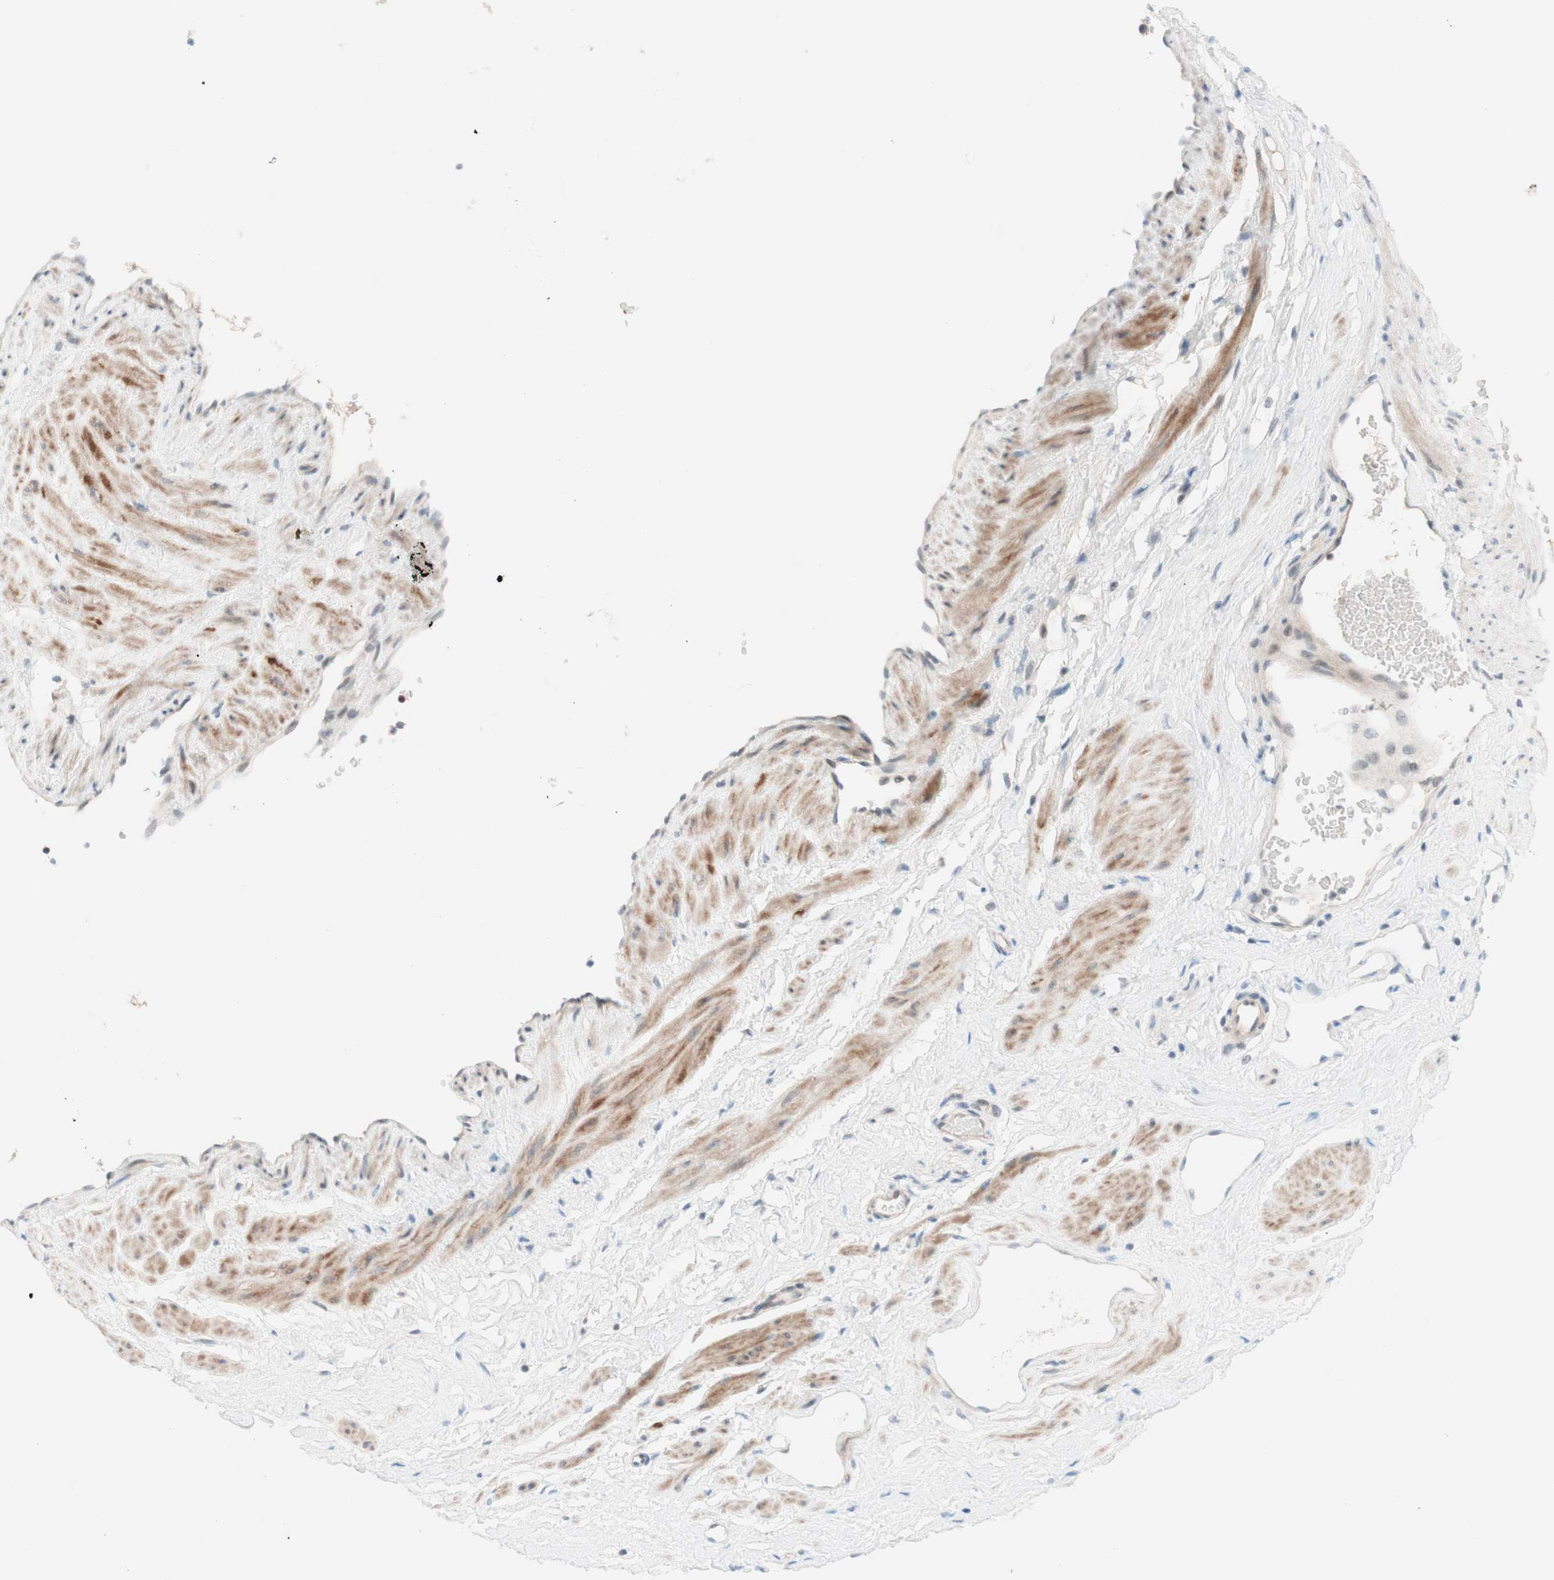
{"staining": {"intensity": "negative", "quantity": "none", "location": "none"}, "tissue": "adipose tissue", "cell_type": "Adipocytes", "image_type": "normal", "snomed": [{"axis": "morphology", "description": "Normal tissue, NOS"}, {"axis": "topography", "description": "Soft tissue"}, {"axis": "topography", "description": "Vascular tissue"}], "caption": "Immunohistochemistry photomicrograph of benign human adipose tissue stained for a protein (brown), which shows no staining in adipocytes.", "gene": "JPH1", "patient": {"sex": "female", "age": 35}}